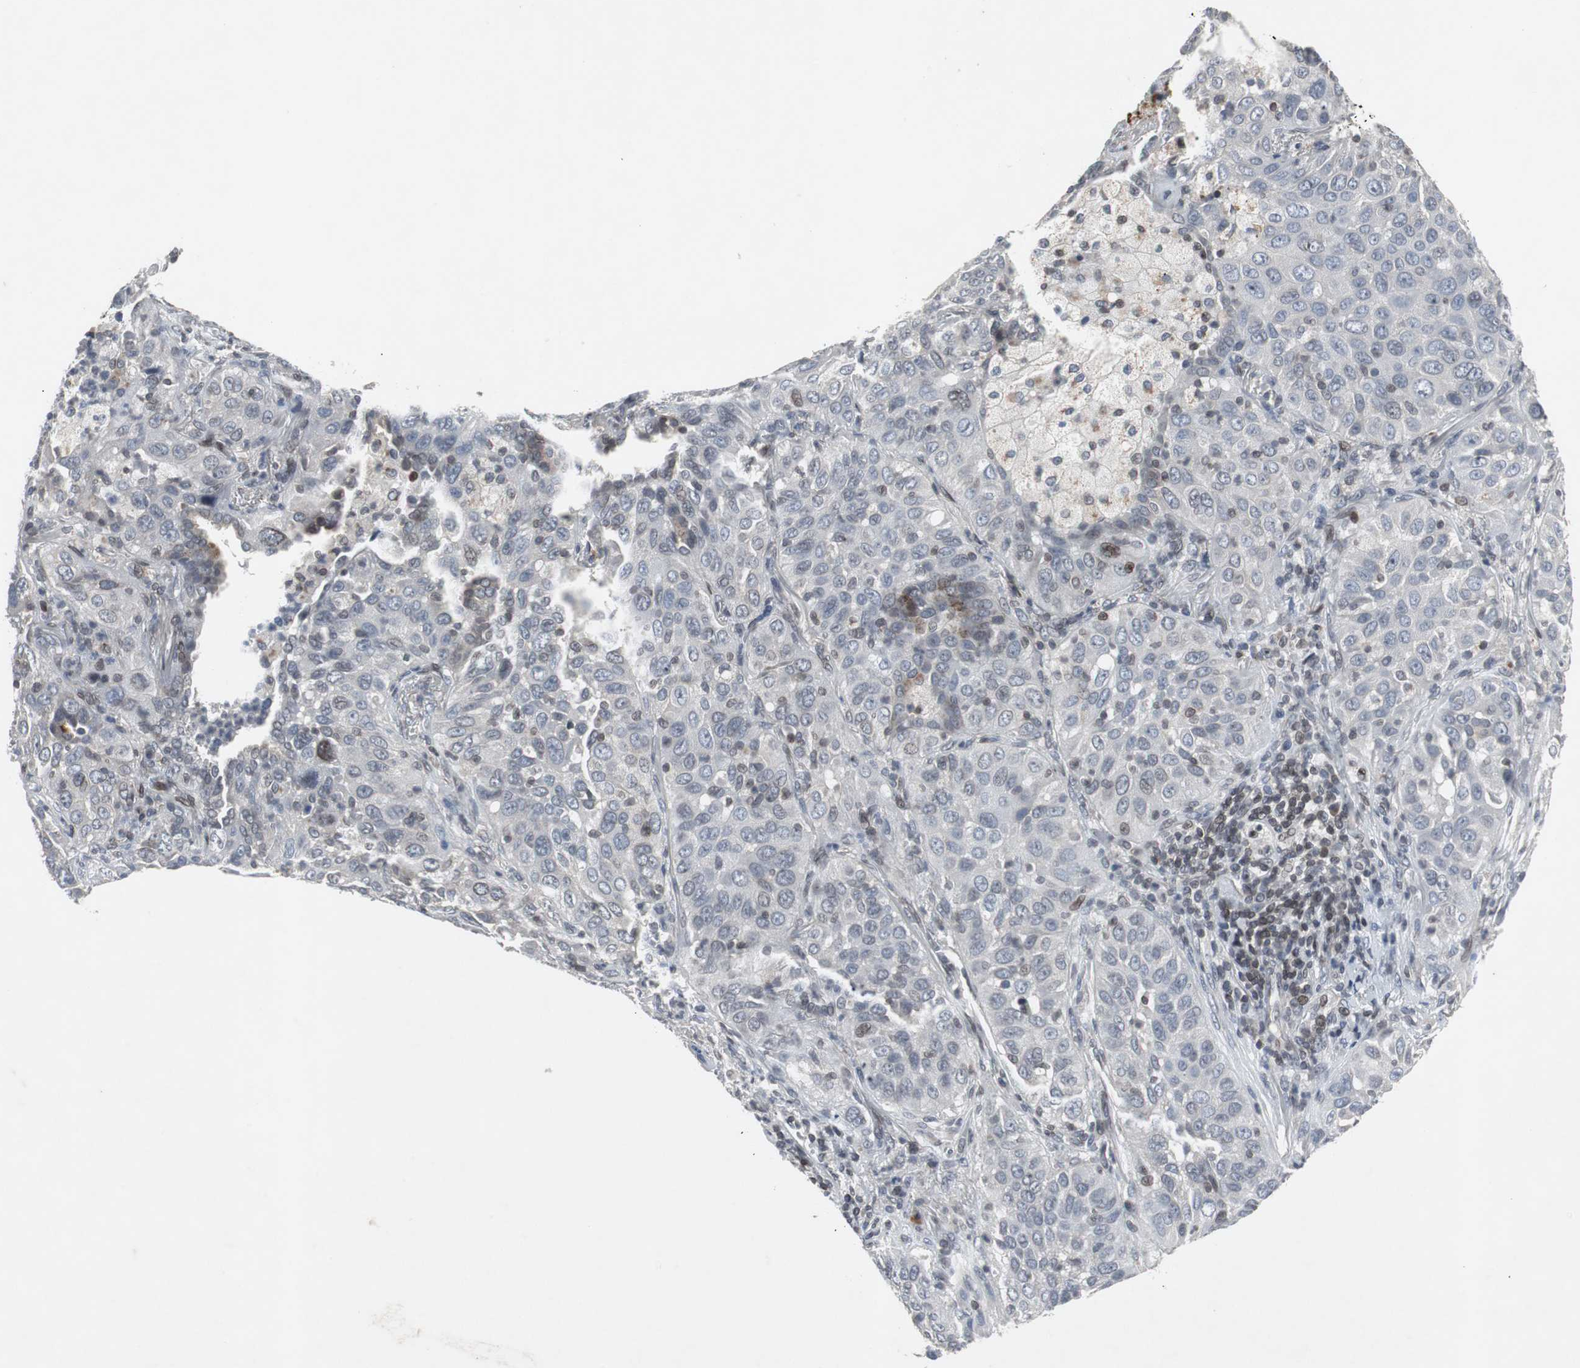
{"staining": {"intensity": "strong", "quantity": "<25%", "location": "cytoplasmic/membranous"}, "tissue": "lung cancer", "cell_type": "Tumor cells", "image_type": "cancer", "snomed": [{"axis": "morphology", "description": "Squamous cell carcinoma, NOS"}, {"axis": "topography", "description": "Lung"}], "caption": "IHC (DAB) staining of lung squamous cell carcinoma exhibits strong cytoplasmic/membranous protein positivity in approximately <25% of tumor cells.", "gene": "ZNF396", "patient": {"sex": "female", "age": 67}}